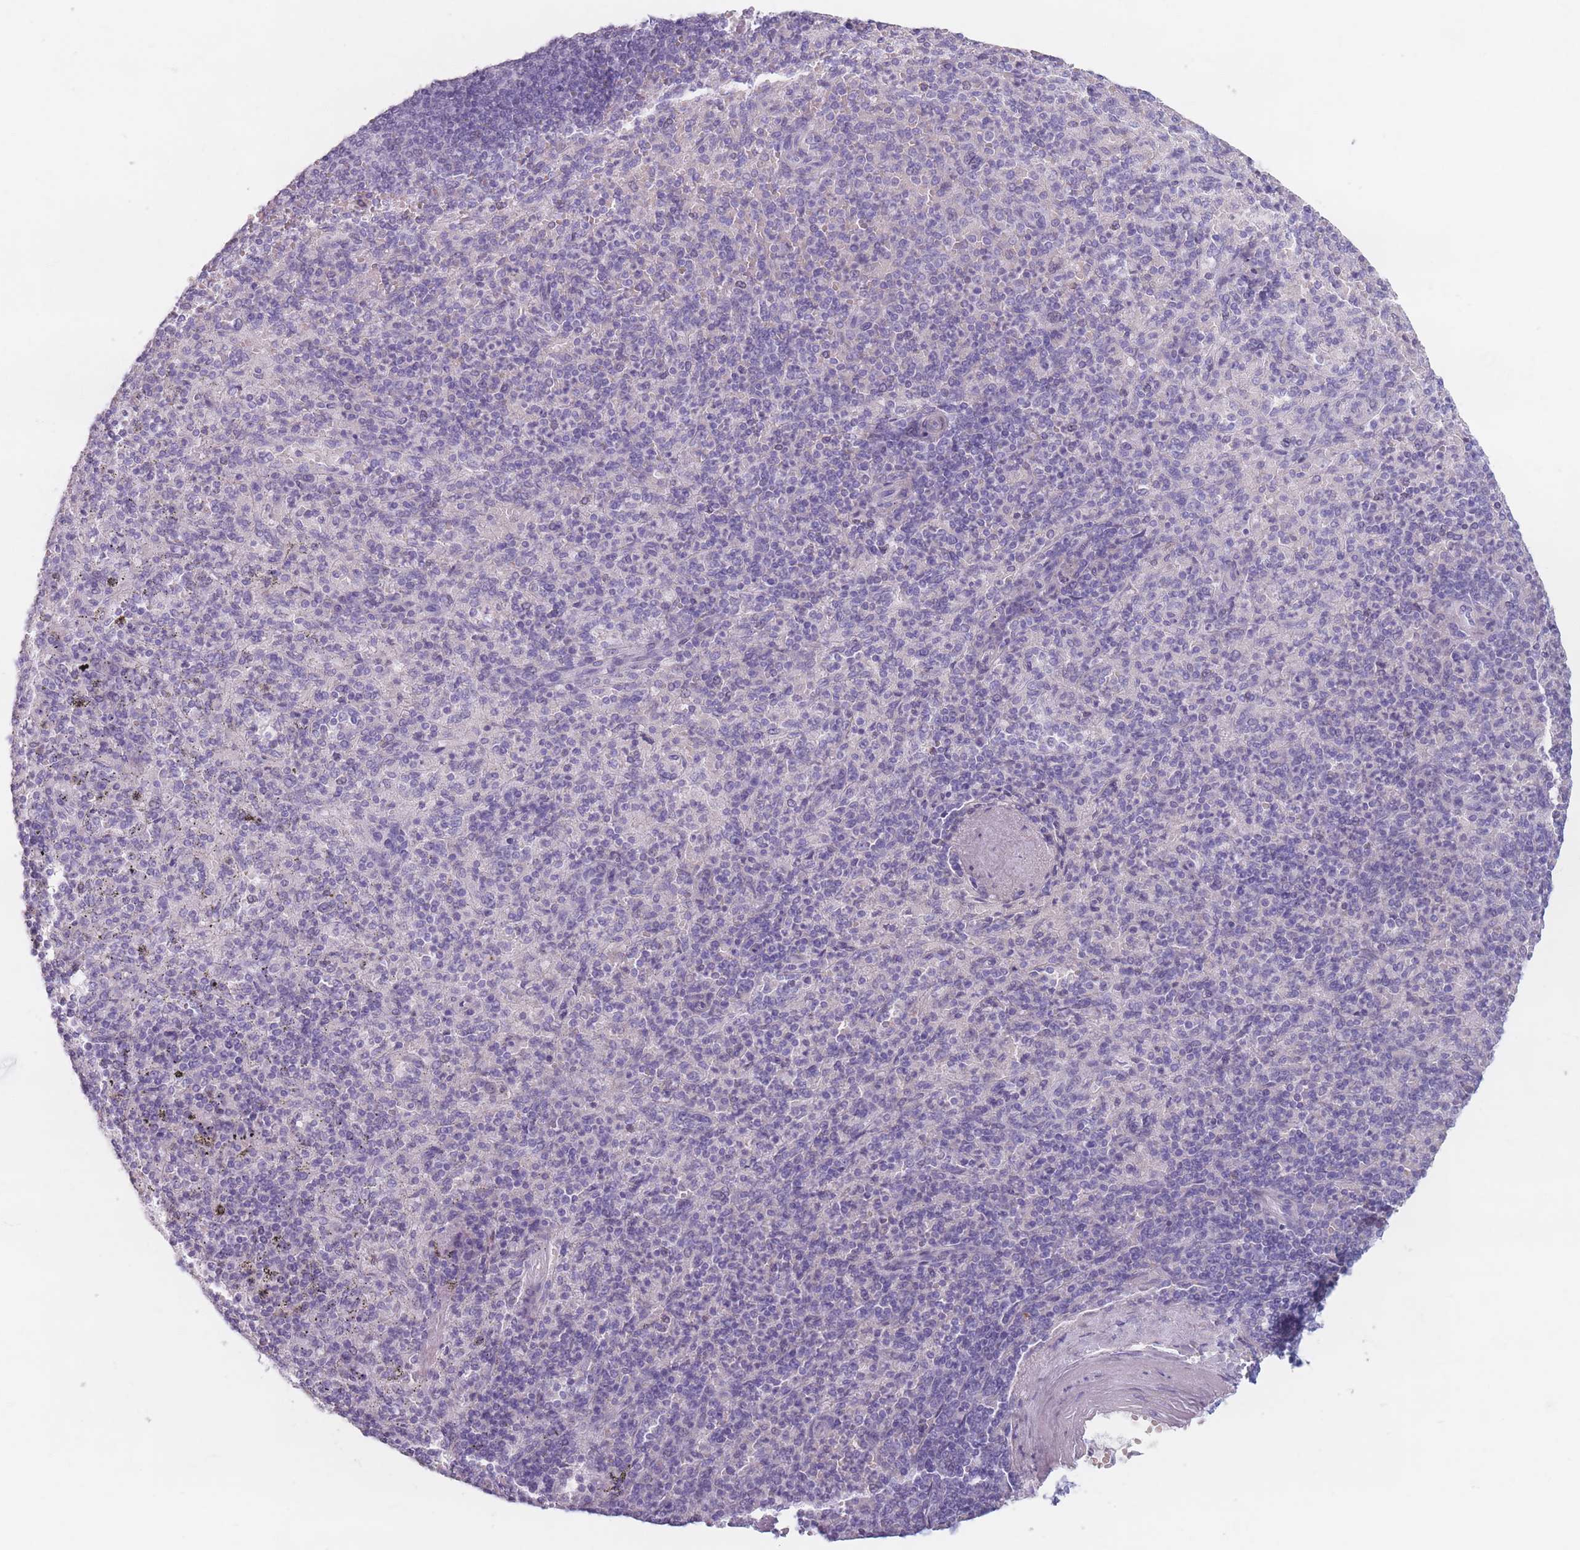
{"staining": {"intensity": "negative", "quantity": "none", "location": "none"}, "tissue": "spleen", "cell_type": "Cells in red pulp", "image_type": "normal", "snomed": [{"axis": "morphology", "description": "Normal tissue, NOS"}, {"axis": "topography", "description": "Spleen"}], "caption": "Immunohistochemistry (IHC) image of normal spleen: spleen stained with DAB (3,3'-diaminobenzidine) displays no significant protein expression in cells in red pulp. Nuclei are stained in blue.", "gene": "PIGM", "patient": {"sex": "male", "age": 82}}